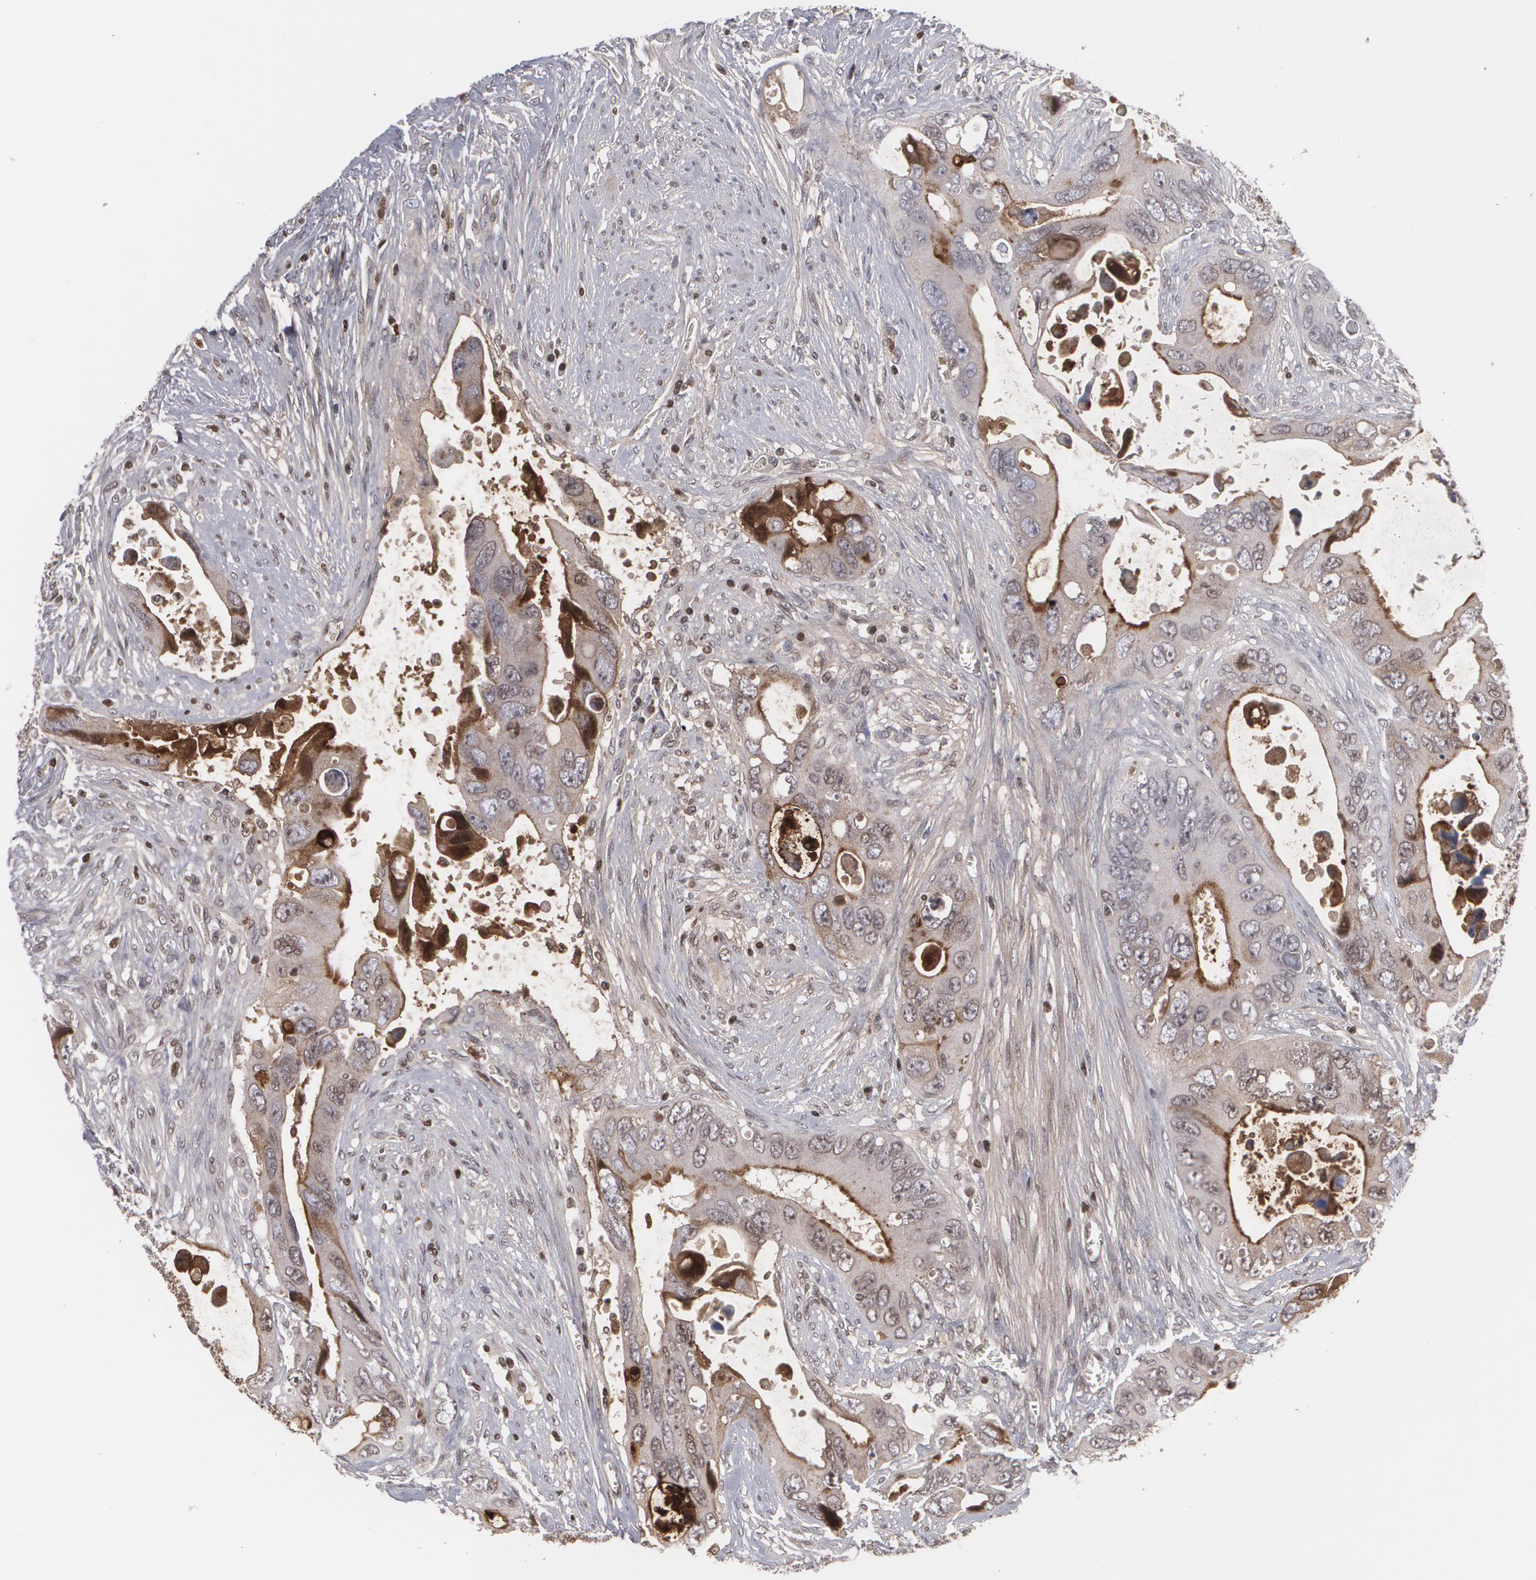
{"staining": {"intensity": "weak", "quantity": "<25%", "location": "cytoplasmic/membranous"}, "tissue": "colorectal cancer", "cell_type": "Tumor cells", "image_type": "cancer", "snomed": [{"axis": "morphology", "description": "Adenocarcinoma, NOS"}, {"axis": "topography", "description": "Rectum"}], "caption": "This is an immunohistochemistry micrograph of colorectal cancer (adenocarcinoma). There is no expression in tumor cells.", "gene": "LRG1", "patient": {"sex": "male", "age": 70}}